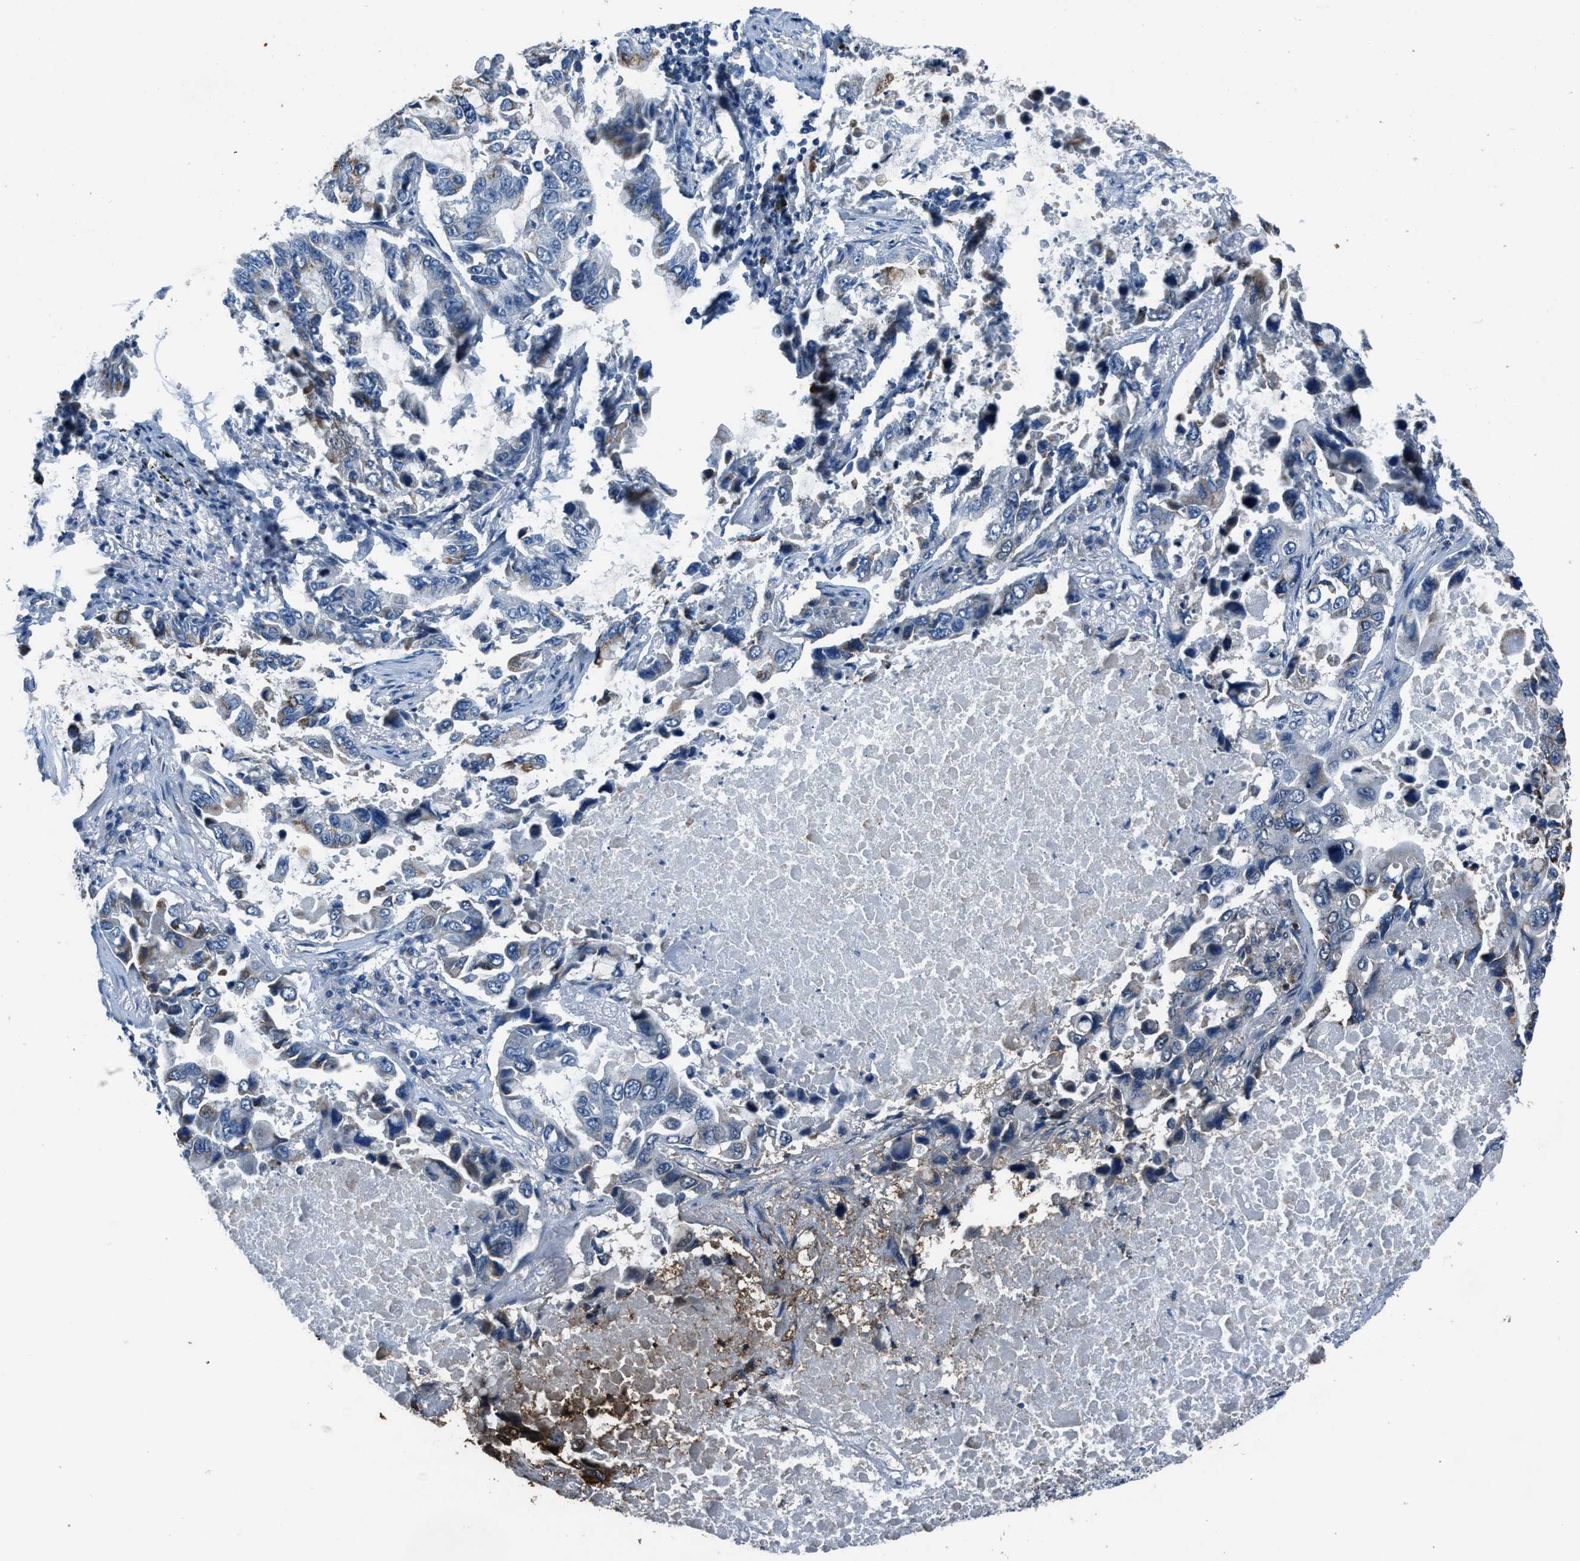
{"staining": {"intensity": "negative", "quantity": "none", "location": "none"}, "tissue": "lung cancer", "cell_type": "Tumor cells", "image_type": "cancer", "snomed": [{"axis": "morphology", "description": "Adenocarcinoma, NOS"}, {"axis": "topography", "description": "Lung"}], "caption": "Tumor cells are negative for protein expression in human adenocarcinoma (lung).", "gene": "ADAM2", "patient": {"sex": "male", "age": 64}}